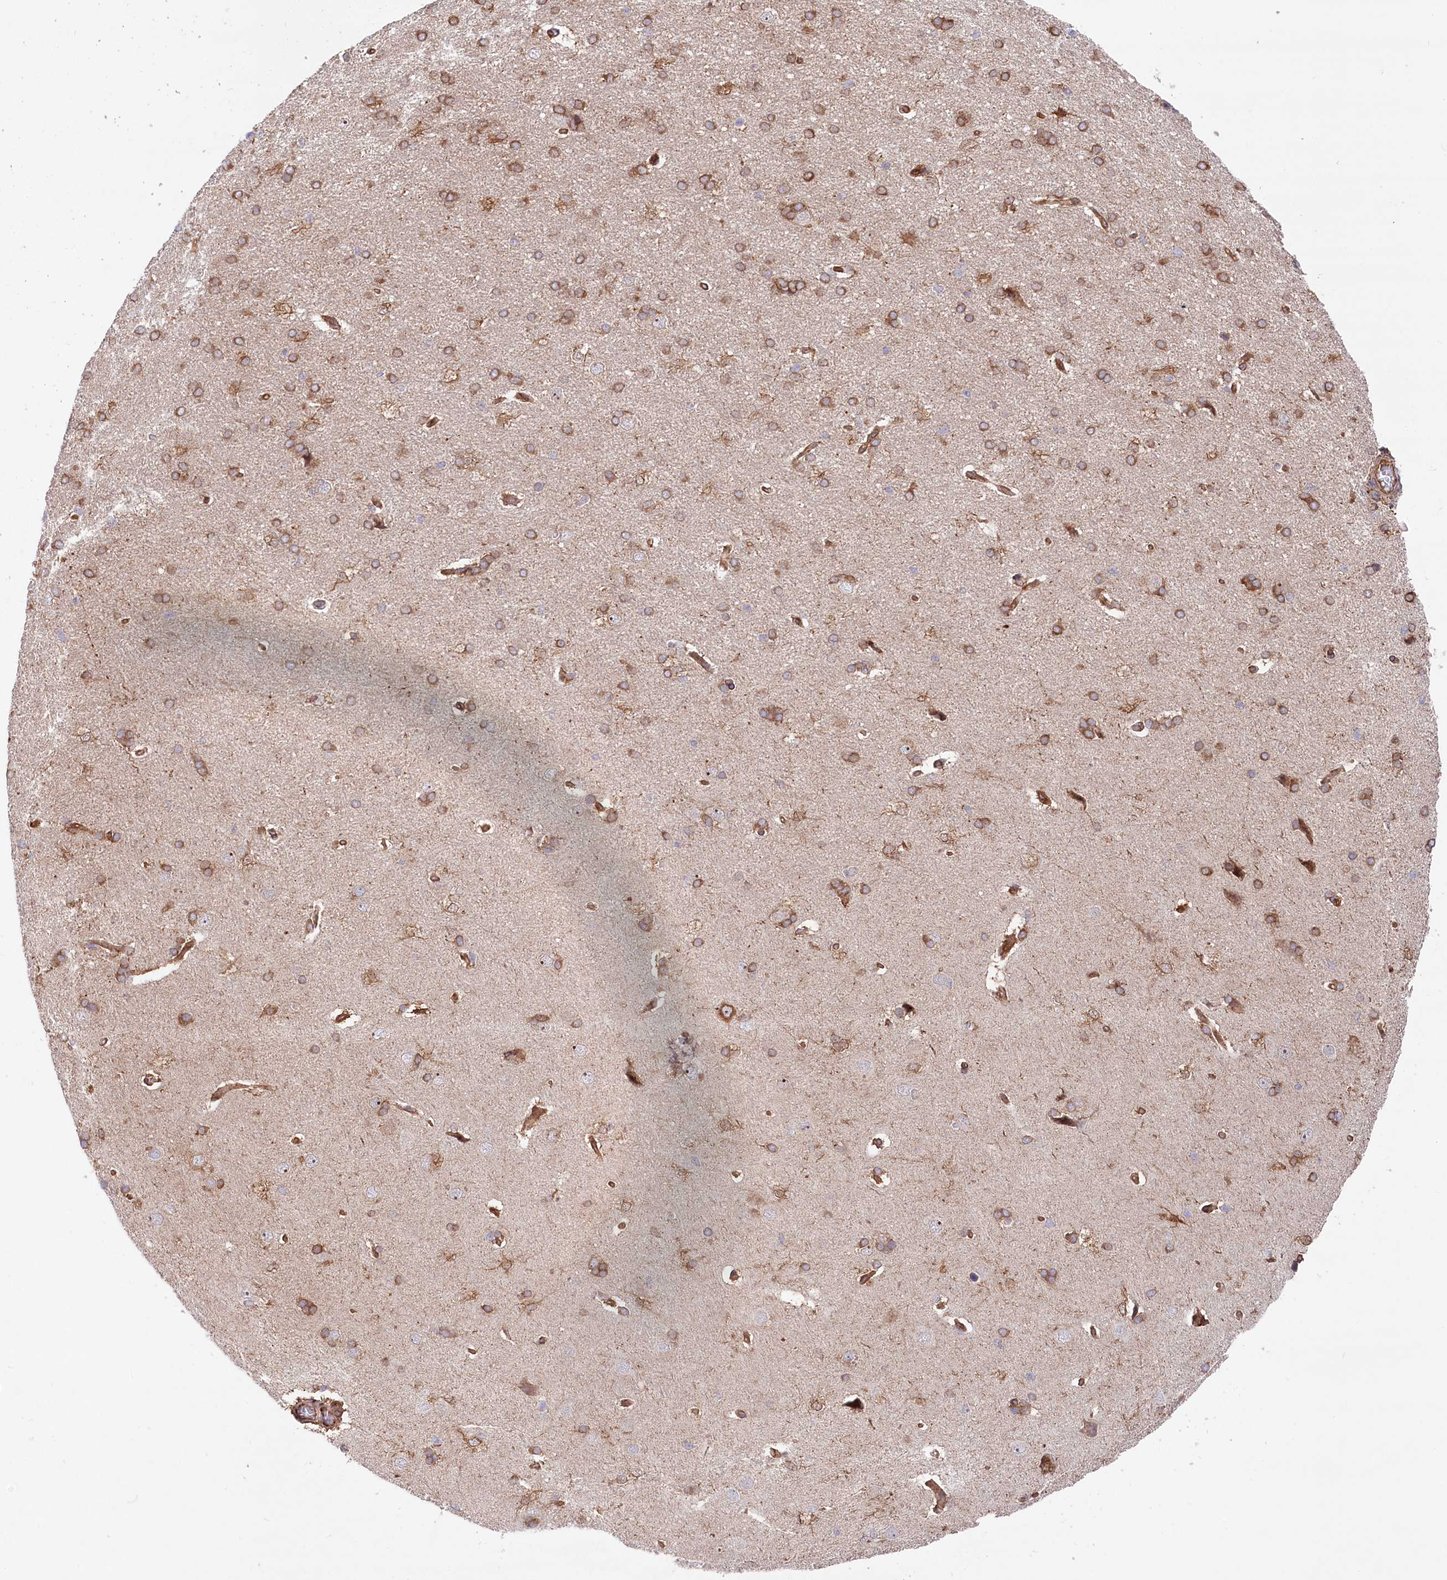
{"staining": {"intensity": "moderate", "quantity": ">75%", "location": "cytoplasmic/membranous"}, "tissue": "cerebral cortex", "cell_type": "Endothelial cells", "image_type": "normal", "snomed": [{"axis": "morphology", "description": "Normal tissue, NOS"}, {"axis": "topography", "description": "Cerebral cortex"}], "caption": "This is a photomicrograph of immunohistochemistry (IHC) staining of unremarkable cerebral cortex, which shows moderate positivity in the cytoplasmic/membranous of endothelial cells.", "gene": "MTPAP", "patient": {"sex": "male", "age": 62}}